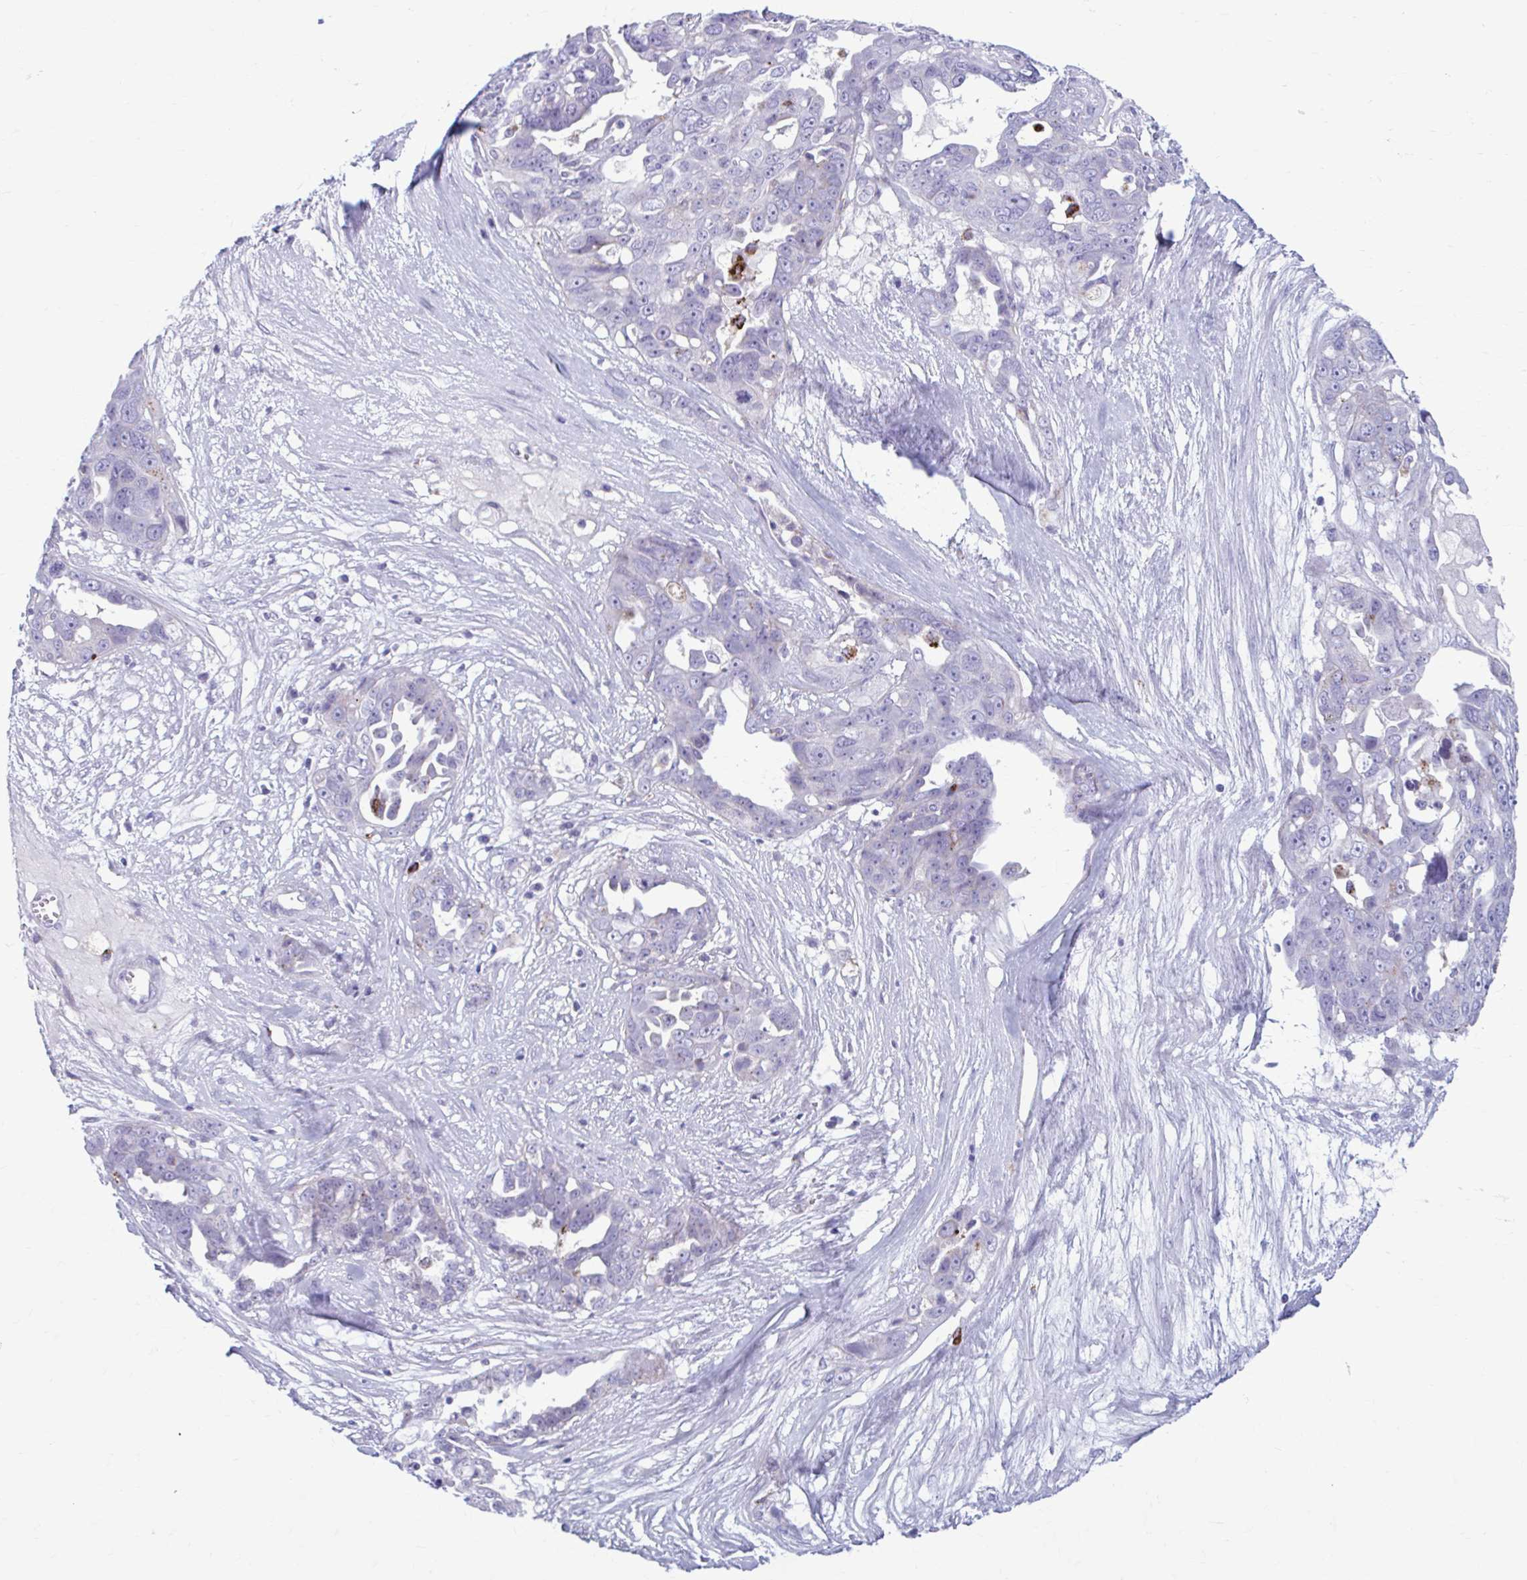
{"staining": {"intensity": "negative", "quantity": "none", "location": "none"}, "tissue": "ovarian cancer", "cell_type": "Tumor cells", "image_type": "cancer", "snomed": [{"axis": "morphology", "description": "Carcinoma, endometroid"}, {"axis": "topography", "description": "Ovary"}], "caption": "DAB (3,3'-diaminobenzidine) immunohistochemical staining of human ovarian cancer reveals no significant positivity in tumor cells.", "gene": "C12orf71", "patient": {"sex": "female", "age": 70}}